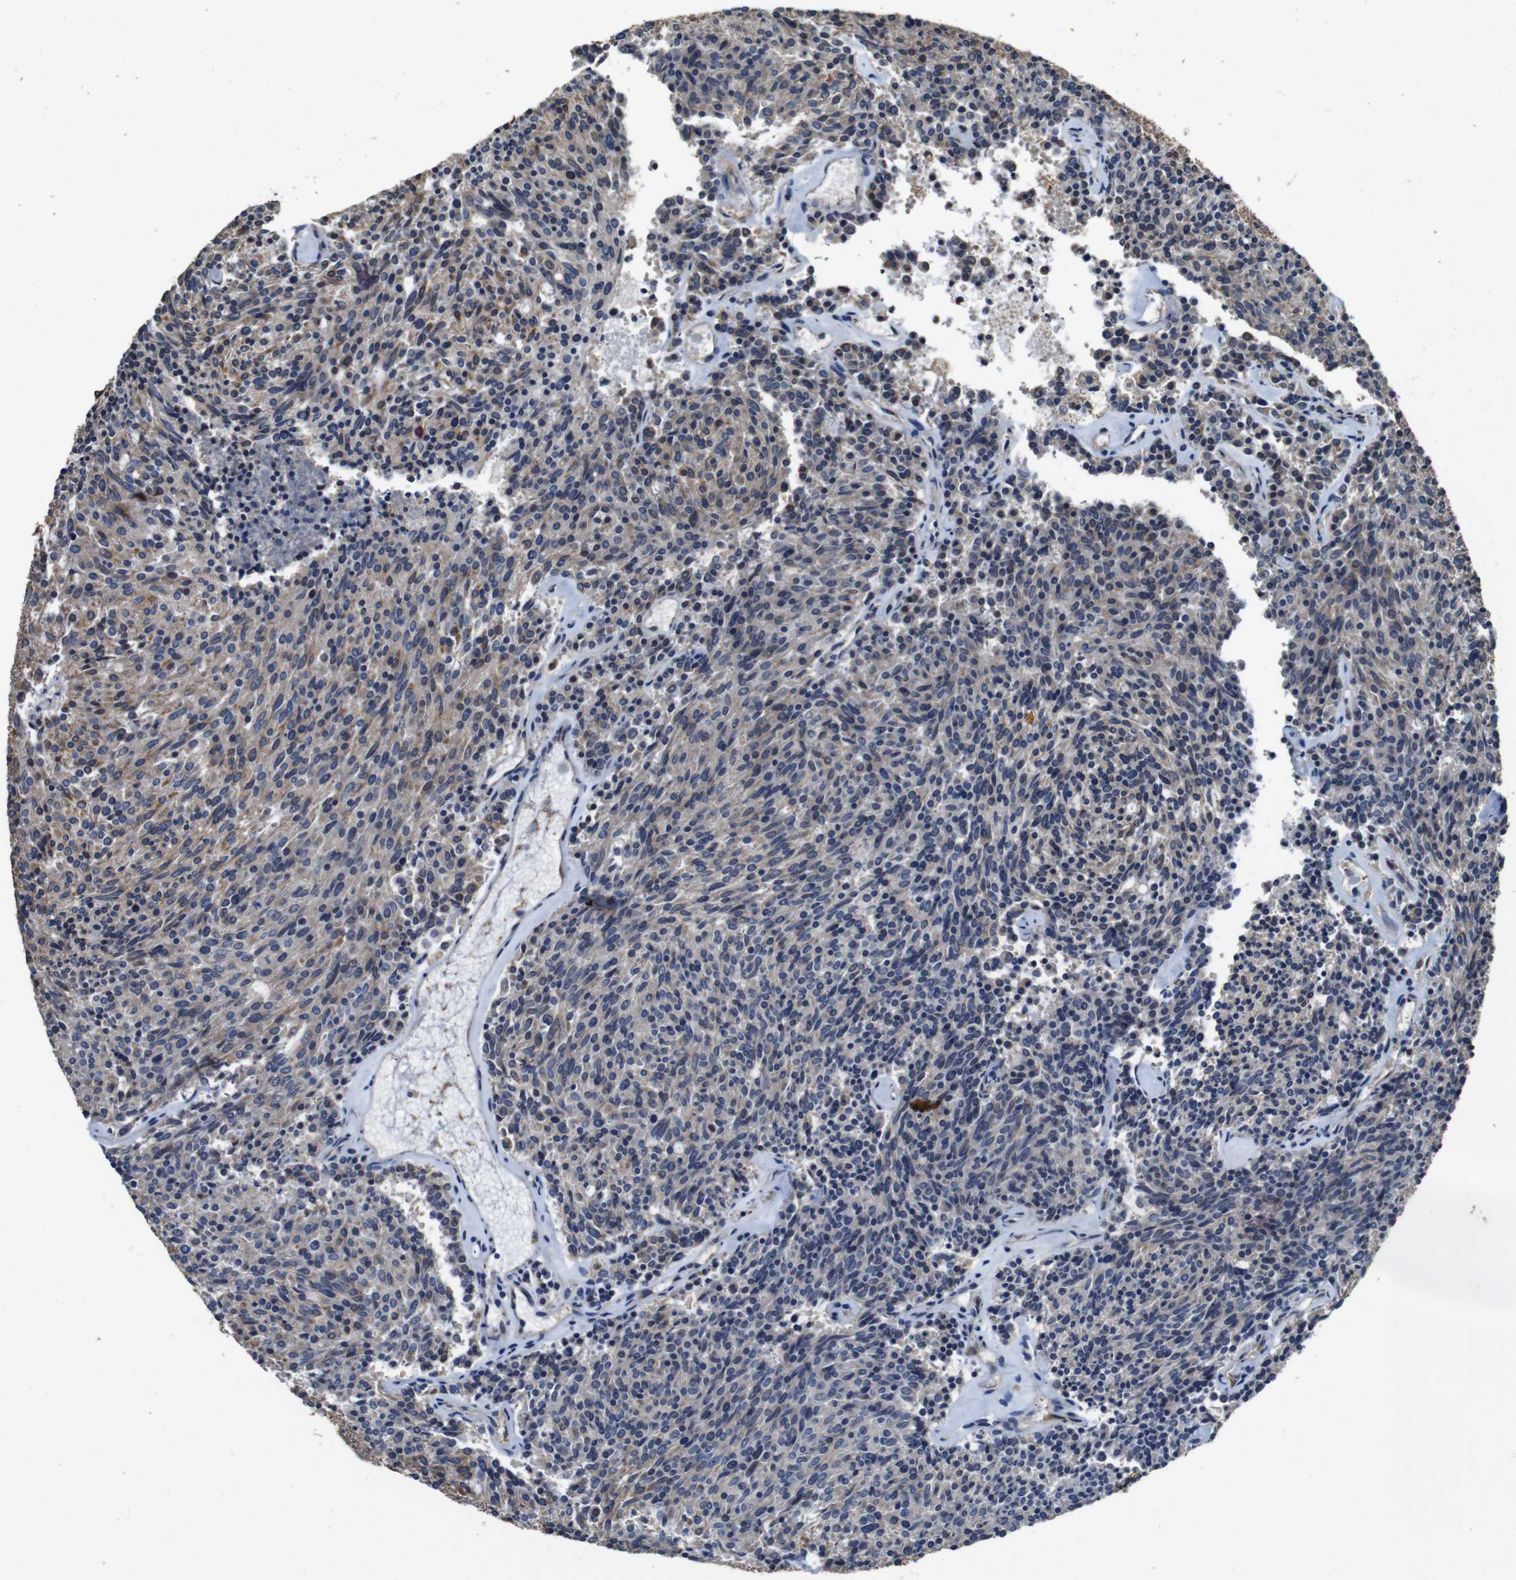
{"staining": {"intensity": "weak", "quantity": ">75%", "location": "cytoplasmic/membranous"}, "tissue": "carcinoid", "cell_type": "Tumor cells", "image_type": "cancer", "snomed": [{"axis": "morphology", "description": "Carcinoid, malignant, NOS"}, {"axis": "topography", "description": "Pancreas"}], "caption": "The micrograph reveals staining of carcinoid (malignant), revealing weak cytoplasmic/membranous protein staining (brown color) within tumor cells. Nuclei are stained in blue.", "gene": "GLIPR1", "patient": {"sex": "female", "age": 54}}